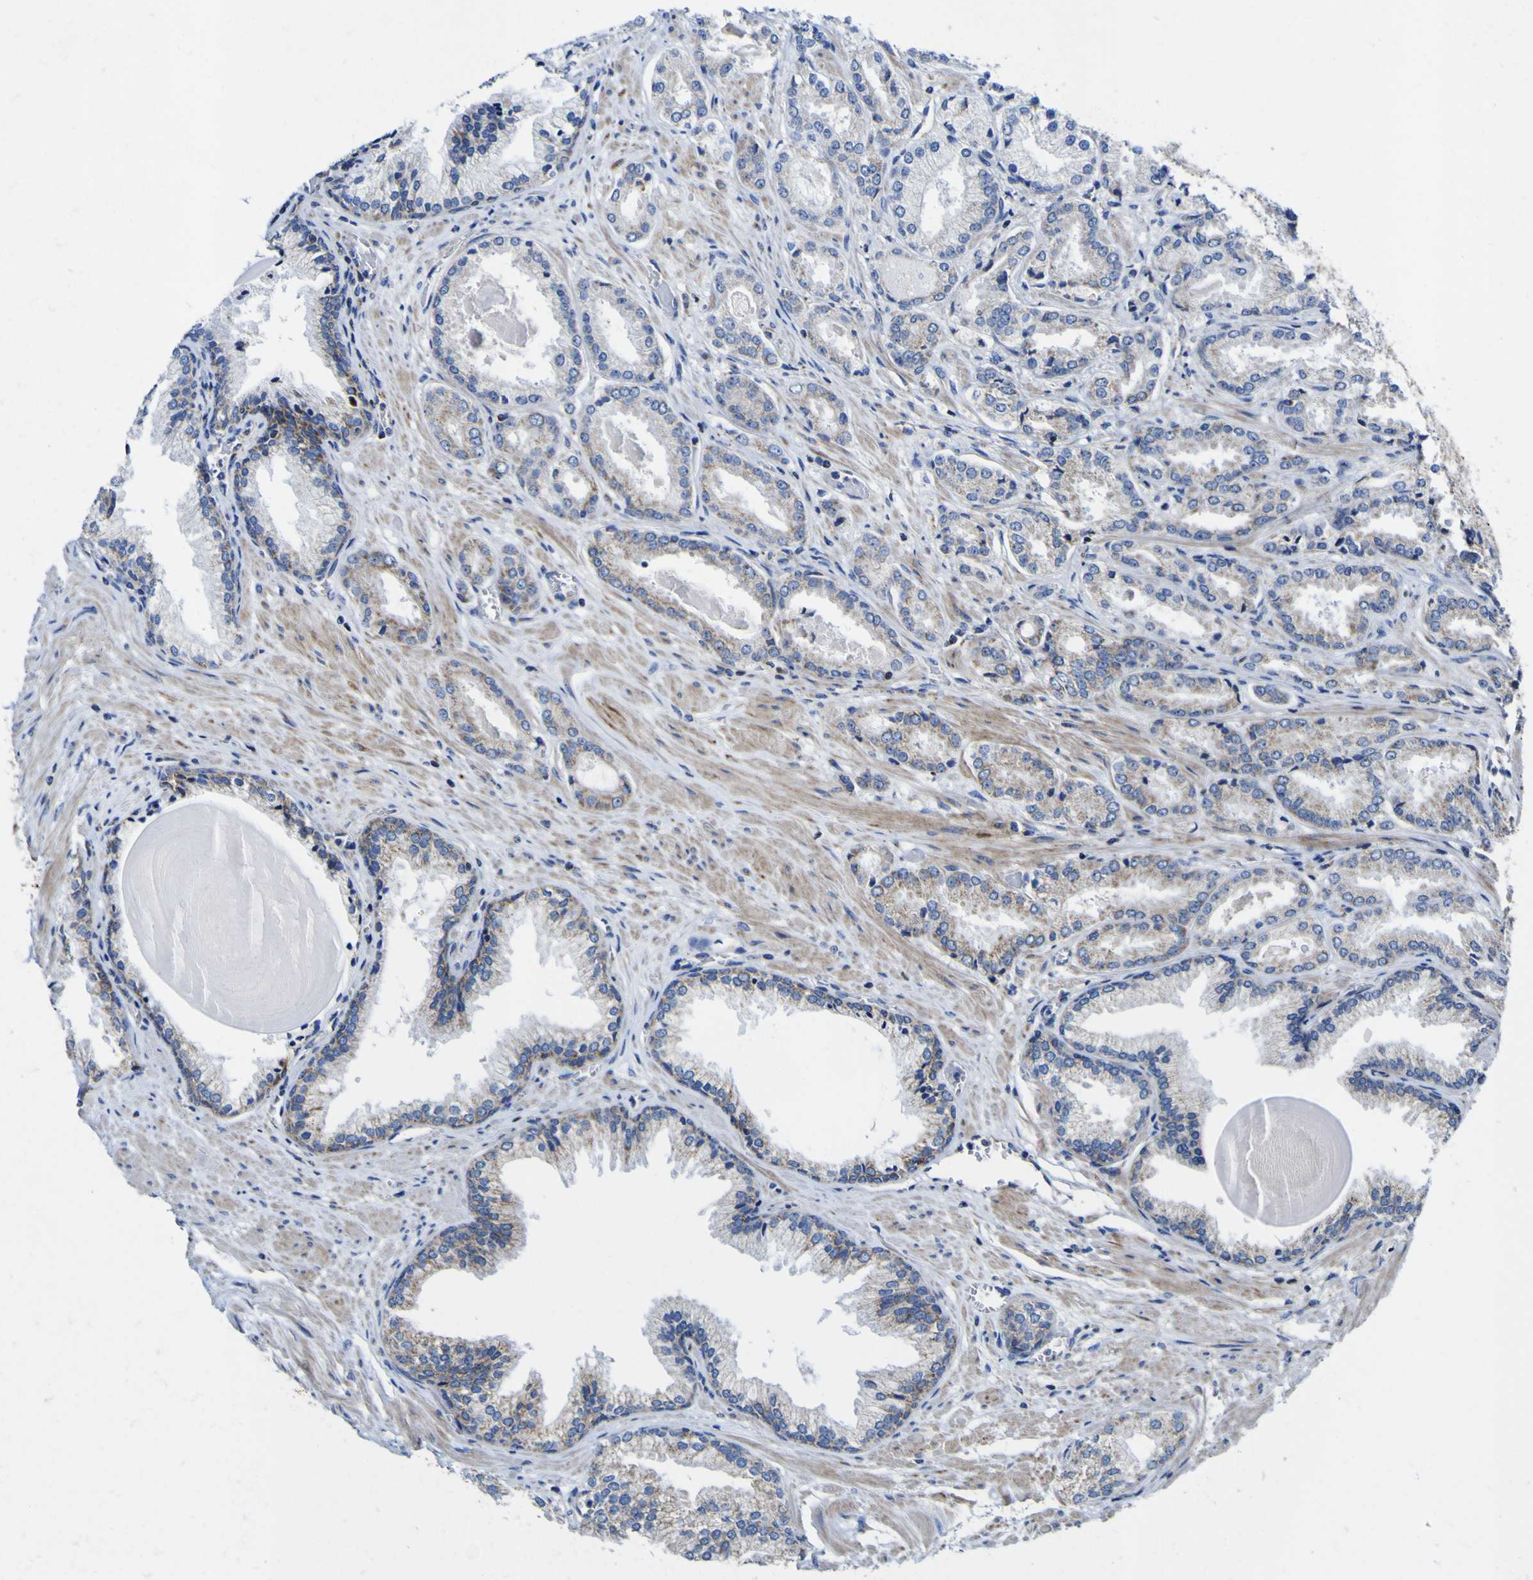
{"staining": {"intensity": "moderate", "quantity": "25%-75%", "location": "cytoplasmic/membranous"}, "tissue": "prostate cancer", "cell_type": "Tumor cells", "image_type": "cancer", "snomed": [{"axis": "morphology", "description": "Adenocarcinoma, Low grade"}, {"axis": "topography", "description": "Prostate"}], "caption": "Prostate cancer (low-grade adenocarcinoma) stained for a protein (brown) demonstrates moderate cytoplasmic/membranous positive staining in about 25%-75% of tumor cells.", "gene": "CCDC90B", "patient": {"sex": "male", "age": 59}}